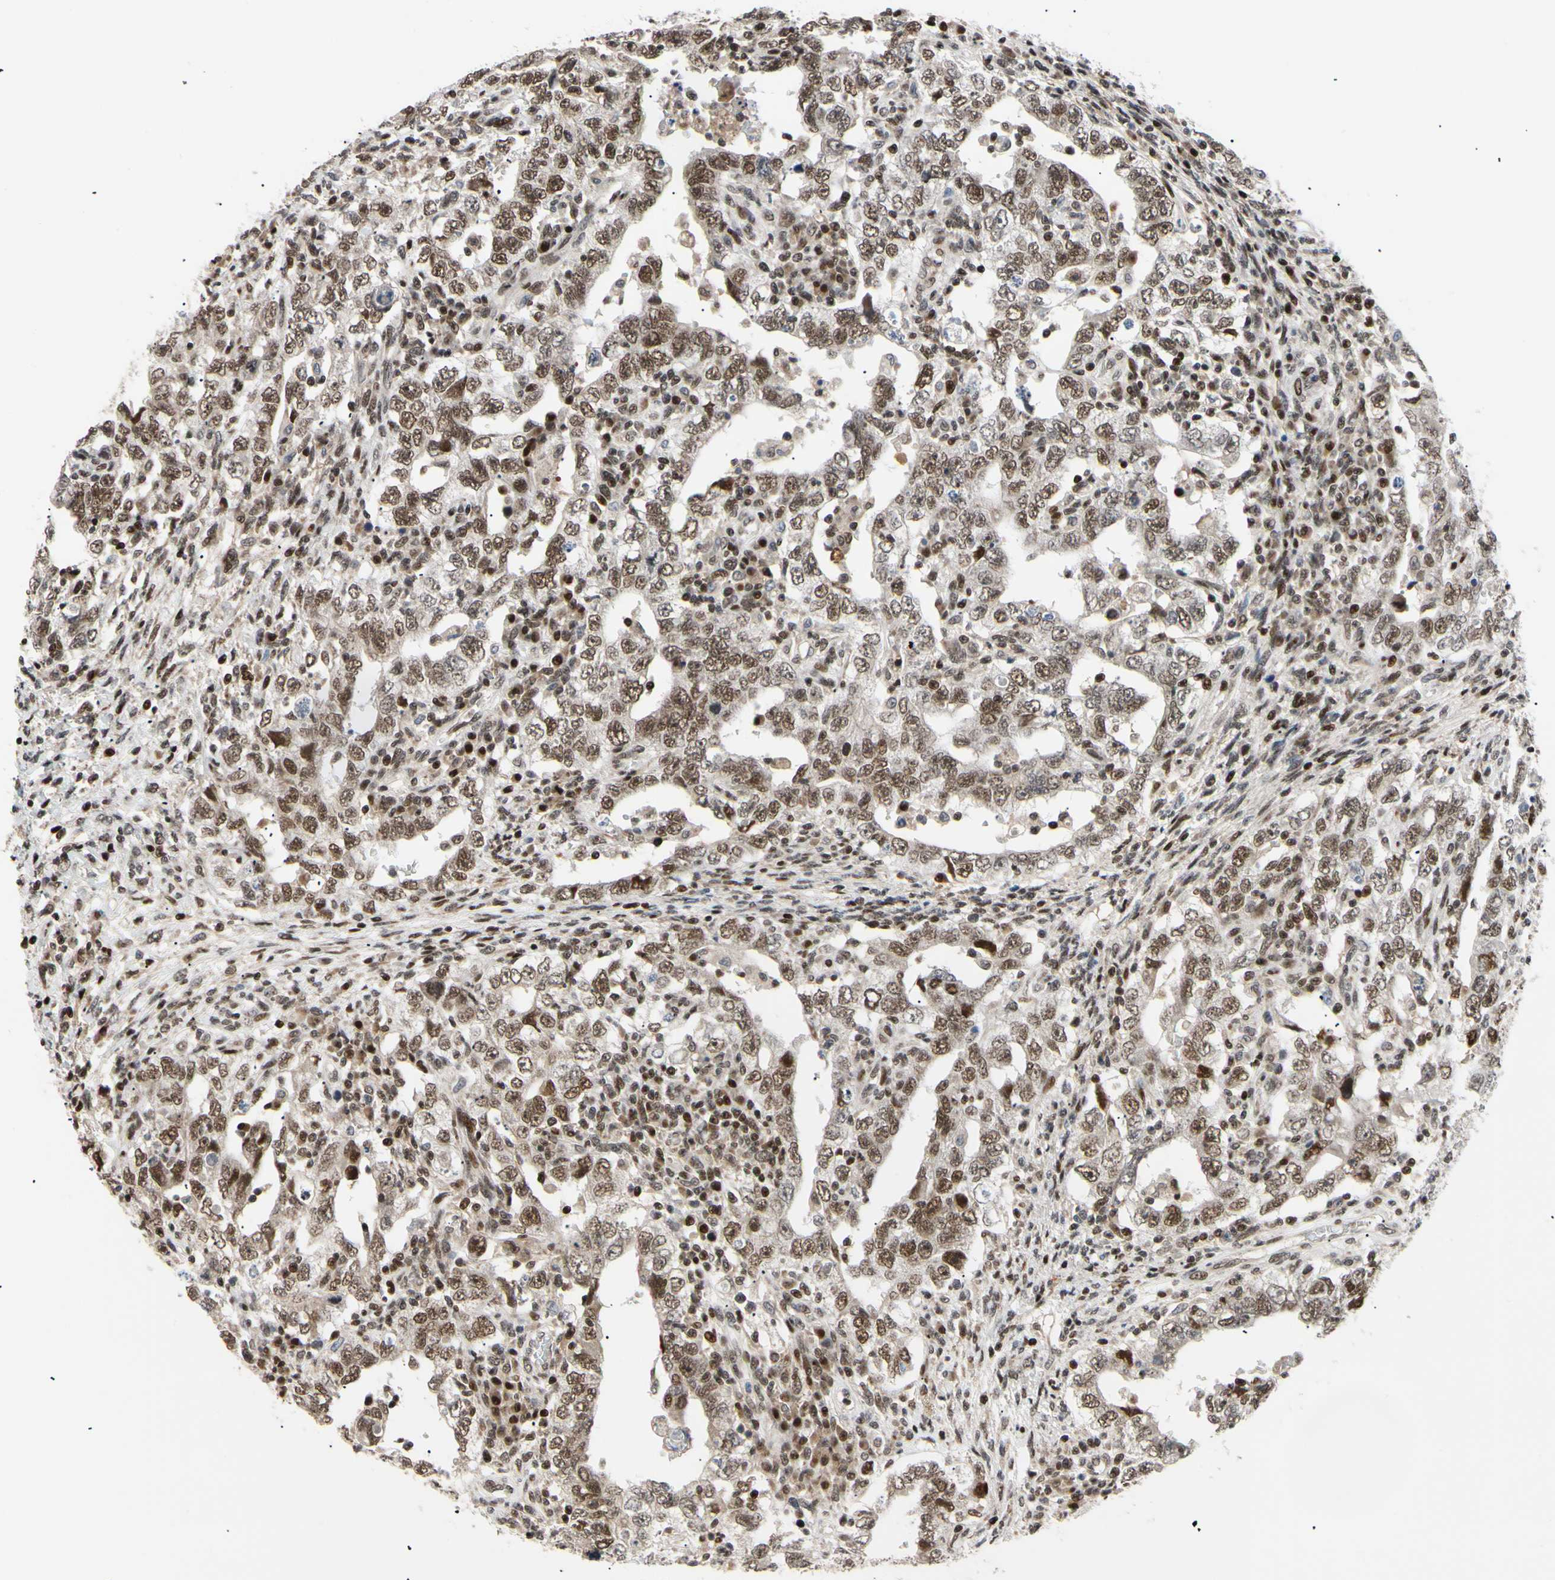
{"staining": {"intensity": "moderate", "quantity": ">75%", "location": "nuclear"}, "tissue": "testis cancer", "cell_type": "Tumor cells", "image_type": "cancer", "snomed": [{"axis": "morphology", "description": "Carcinoma, Embryonal, NOS"}, {"axis": "topography", "description": "Testis"}], "caption": "Moderate nuclear protein staining is seen in approximately >75% of tumor cells in embryonal carcinoma (testis).", "gene": "E2F1", "patient": {"sex": "male", "age": 26}}